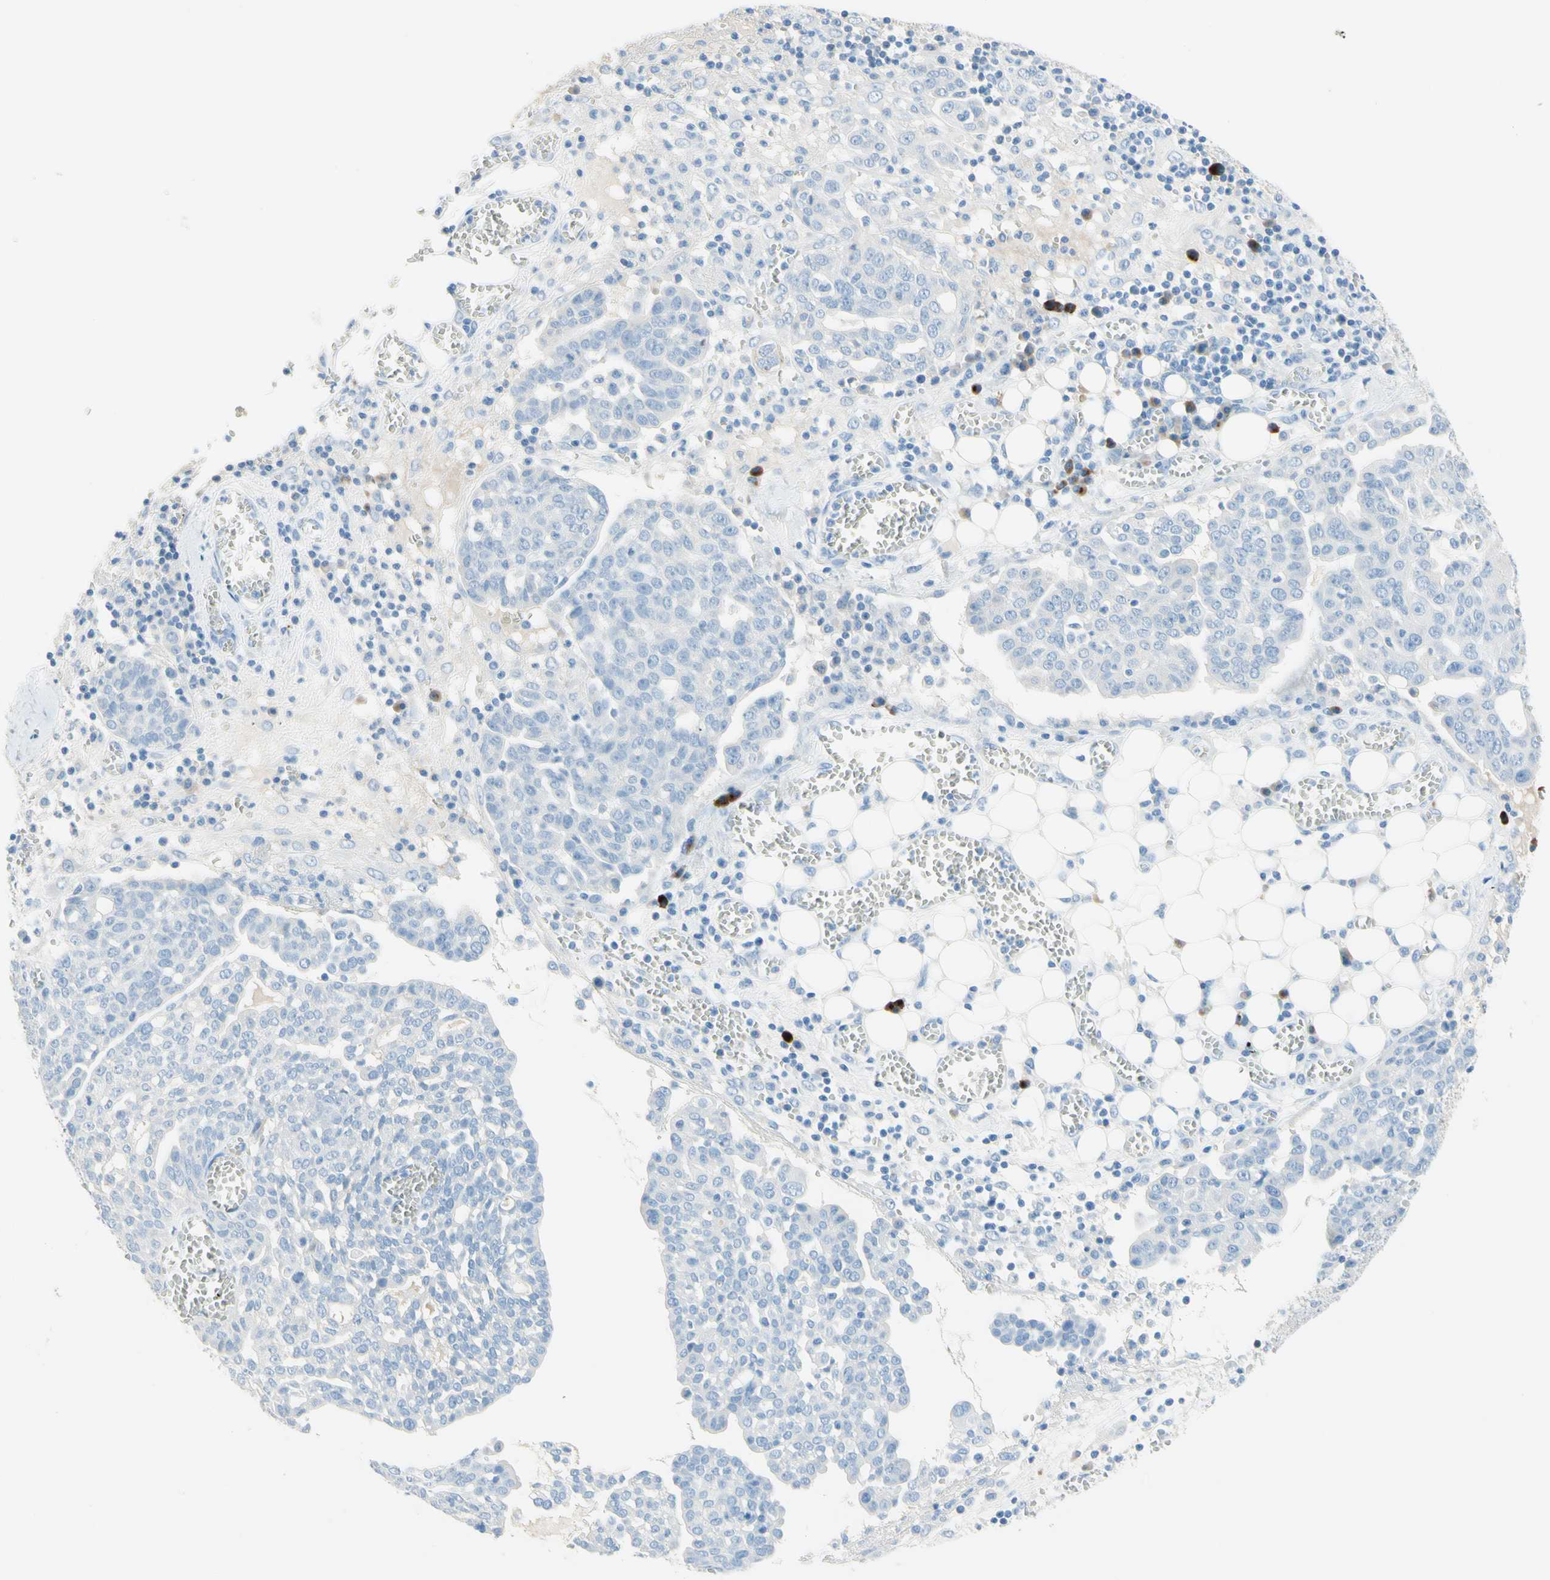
{"staining": {"intensity": "negative", "quantity": "none", "location": "none"}, "tissue": "ovarian cancer", "cell_type": "Tumor cells", "image_type": "cancer", "snomed": [{"axis": "morphology", "description": "Cystadenocarcinoma, serous, NOS"}, {"axis": "topography", "description": "Soft tissue"}, {"axis": "topography", "description": "Ovary"}], "caption": "An IHC histopathology image of ovarian cancer (serous cystadenocarcinoma) is shown. There is no staining in tumor cells of ovarian cancer (serous cystadenocarcinoma).", "gene": "IL6ST", "patient": {"sex": "female", "age": 57}}